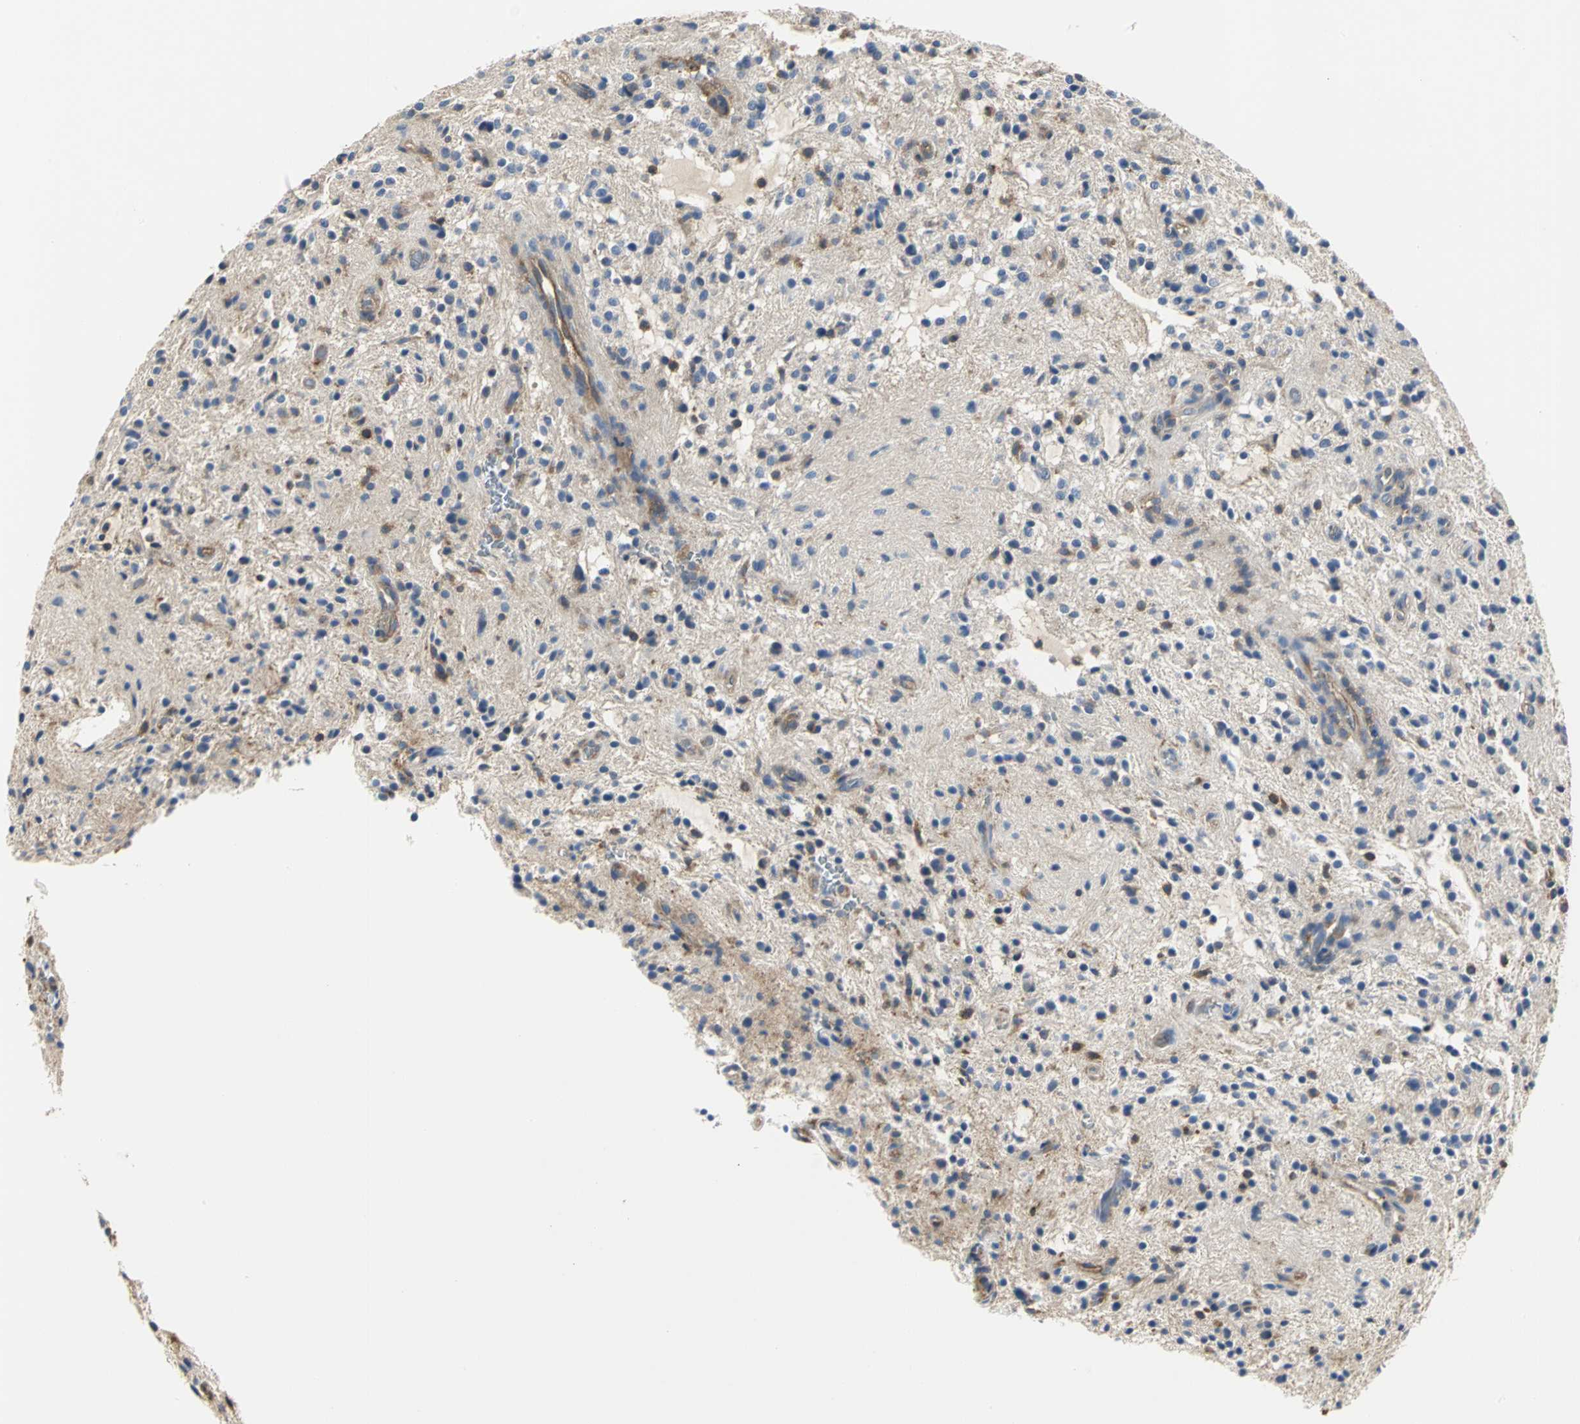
{"staining": {"intensity": "moderate", "quantity": "<25%", "location": "cytoplasmic/membranous"}, "tissue": "glioma", "cell_type": "Tumor cells", "image_type": "cancer", "snomed": [{"axis": "morphology", "description": "Glioma, malignant, NOS"}, {"axis": "topography", "description": "Cerebellum"}], "caption": "Immunohistochemical staining of human glioma (malignant) demonstrates low levels of moderate cytoplasmic/membranous expression in approximately <25% of tumor cells.", "gene": "CHRNB1", "patient": {"sex": "female", "age": 10}}